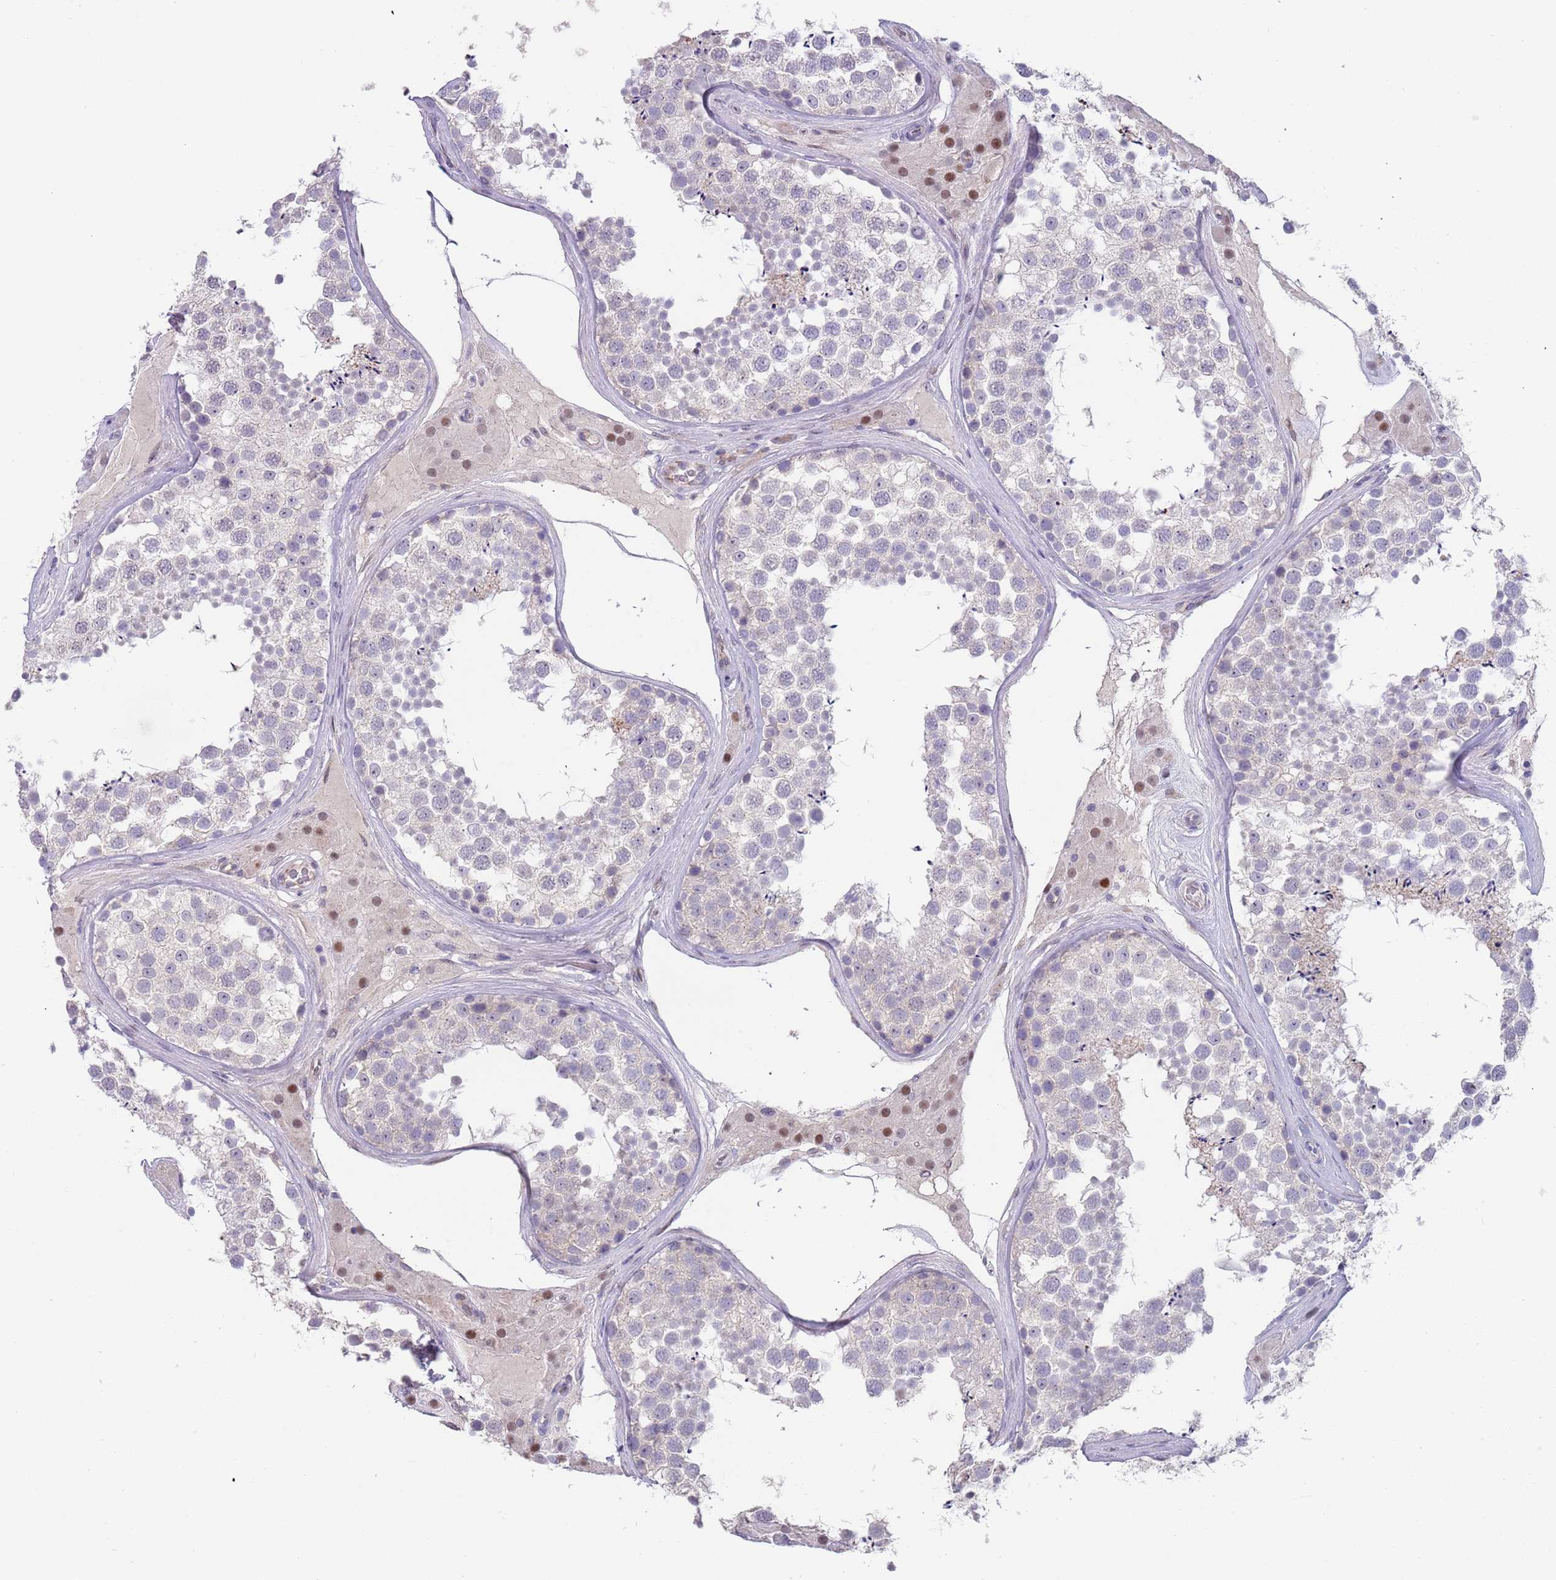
{"staining": {"intensity": "negative", "quantity": "none", "location": "none"}, "tissue": "testis", "cell_type": "Cells in seminiferous ducts", "image_type": "normal", "snomed": [{"axis": "morphology", "description": "Normal tissue, NOS"}, {"axis": "topography", "description": "Testis"}], "caption": "Immunohistochemical staining of normal human testis exhibits no significant expression in cells in seminiferous ducts.", "gene": "TNRC6C", "patient": {"sex": "male", "age": 46}}